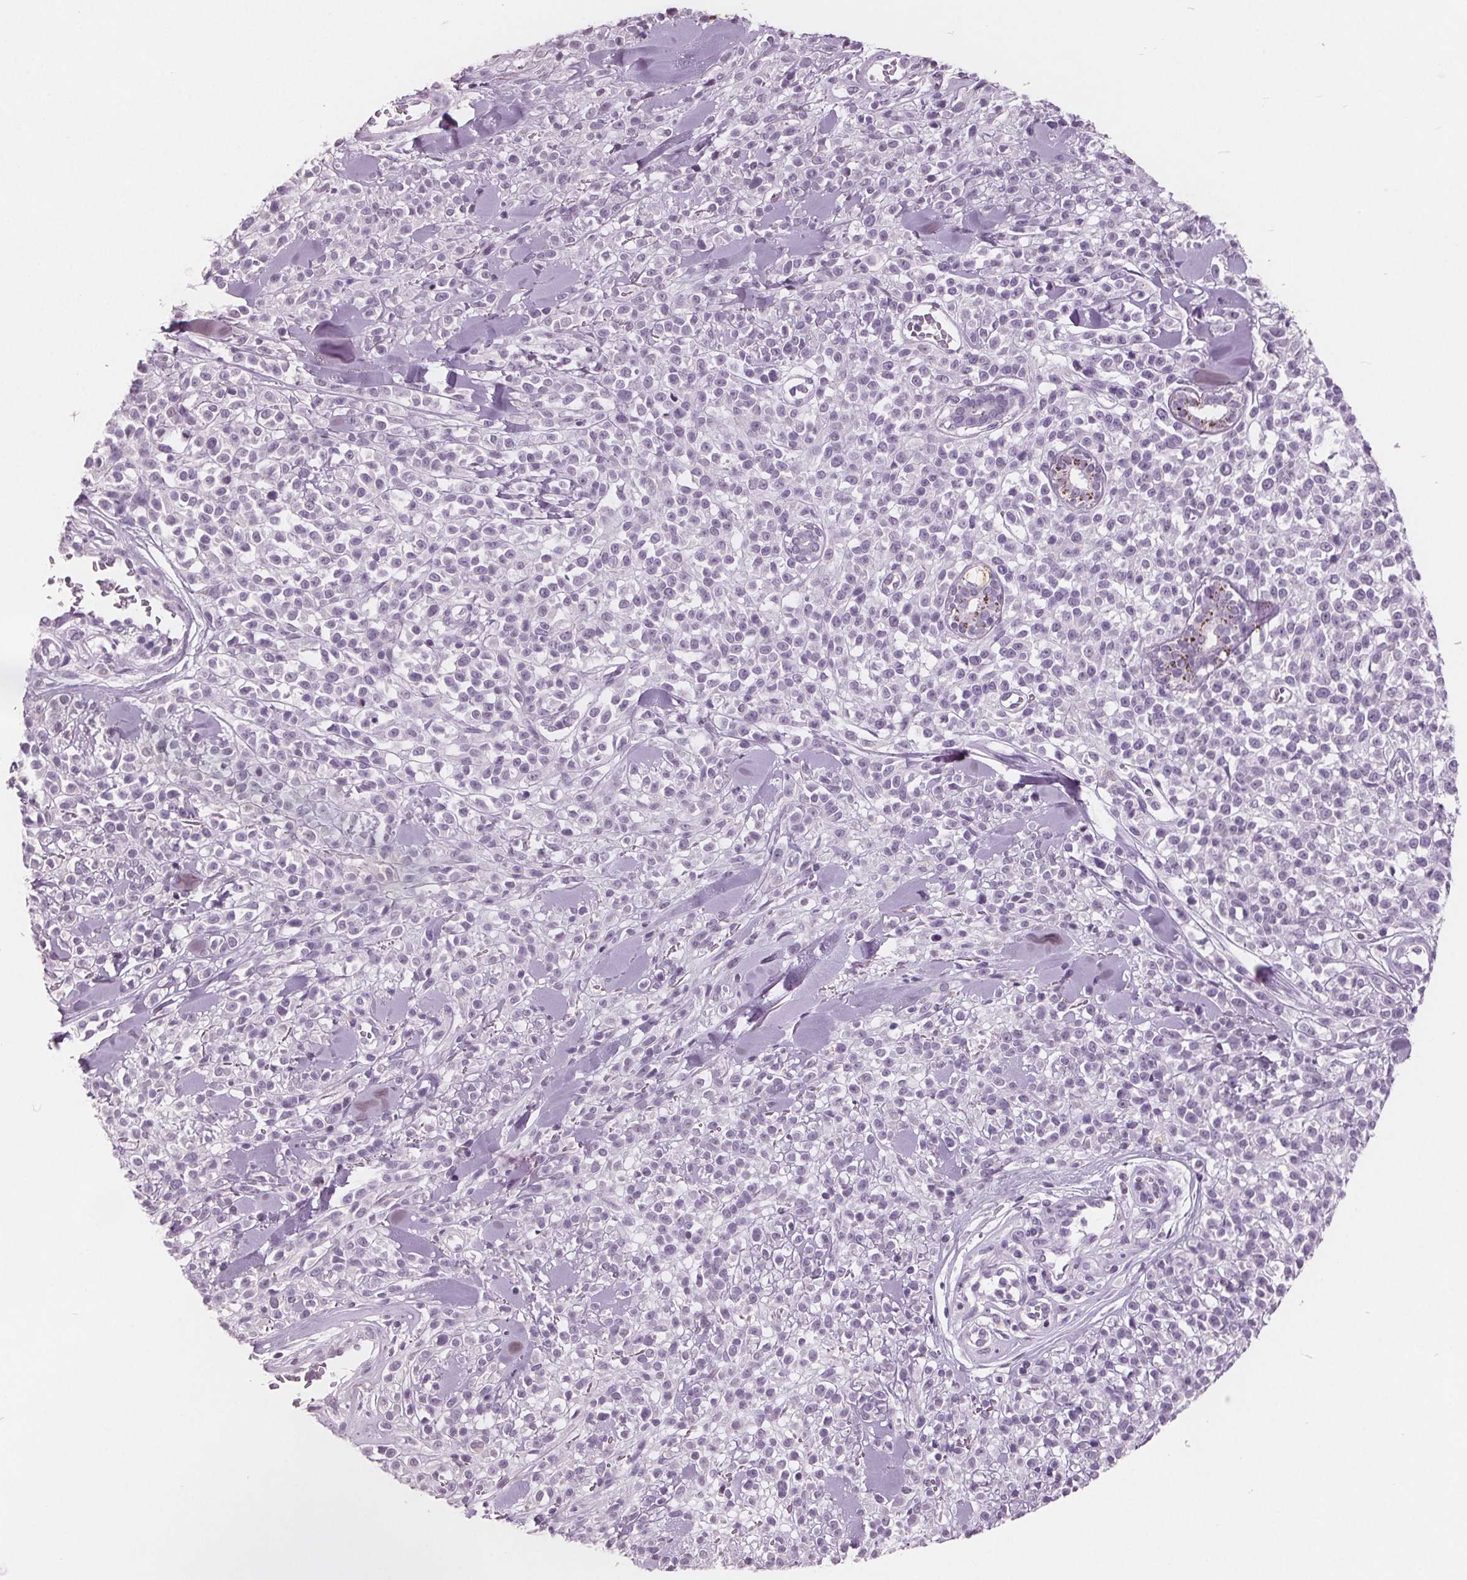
{"staining": {"intensity": "negative", "quantity": "none", "location": "none"}, "tissue": "melanoma", "cell_type": "Tumor cells", "image_type": "cancer", "snomed": [{"axis": "morphology", "description": "Malignant melanoma, NOS"}, {"axis": "topography", "description": "Skin"}, {"axis": "topography", "description": "Skin of trunk"}], "caption": "Malignant melanoma stained for a protein using immunohistochemistry reveals no staining tumor cells.", "gene": "PTPN14", "patient": {"sex": "male", "age": 74}}